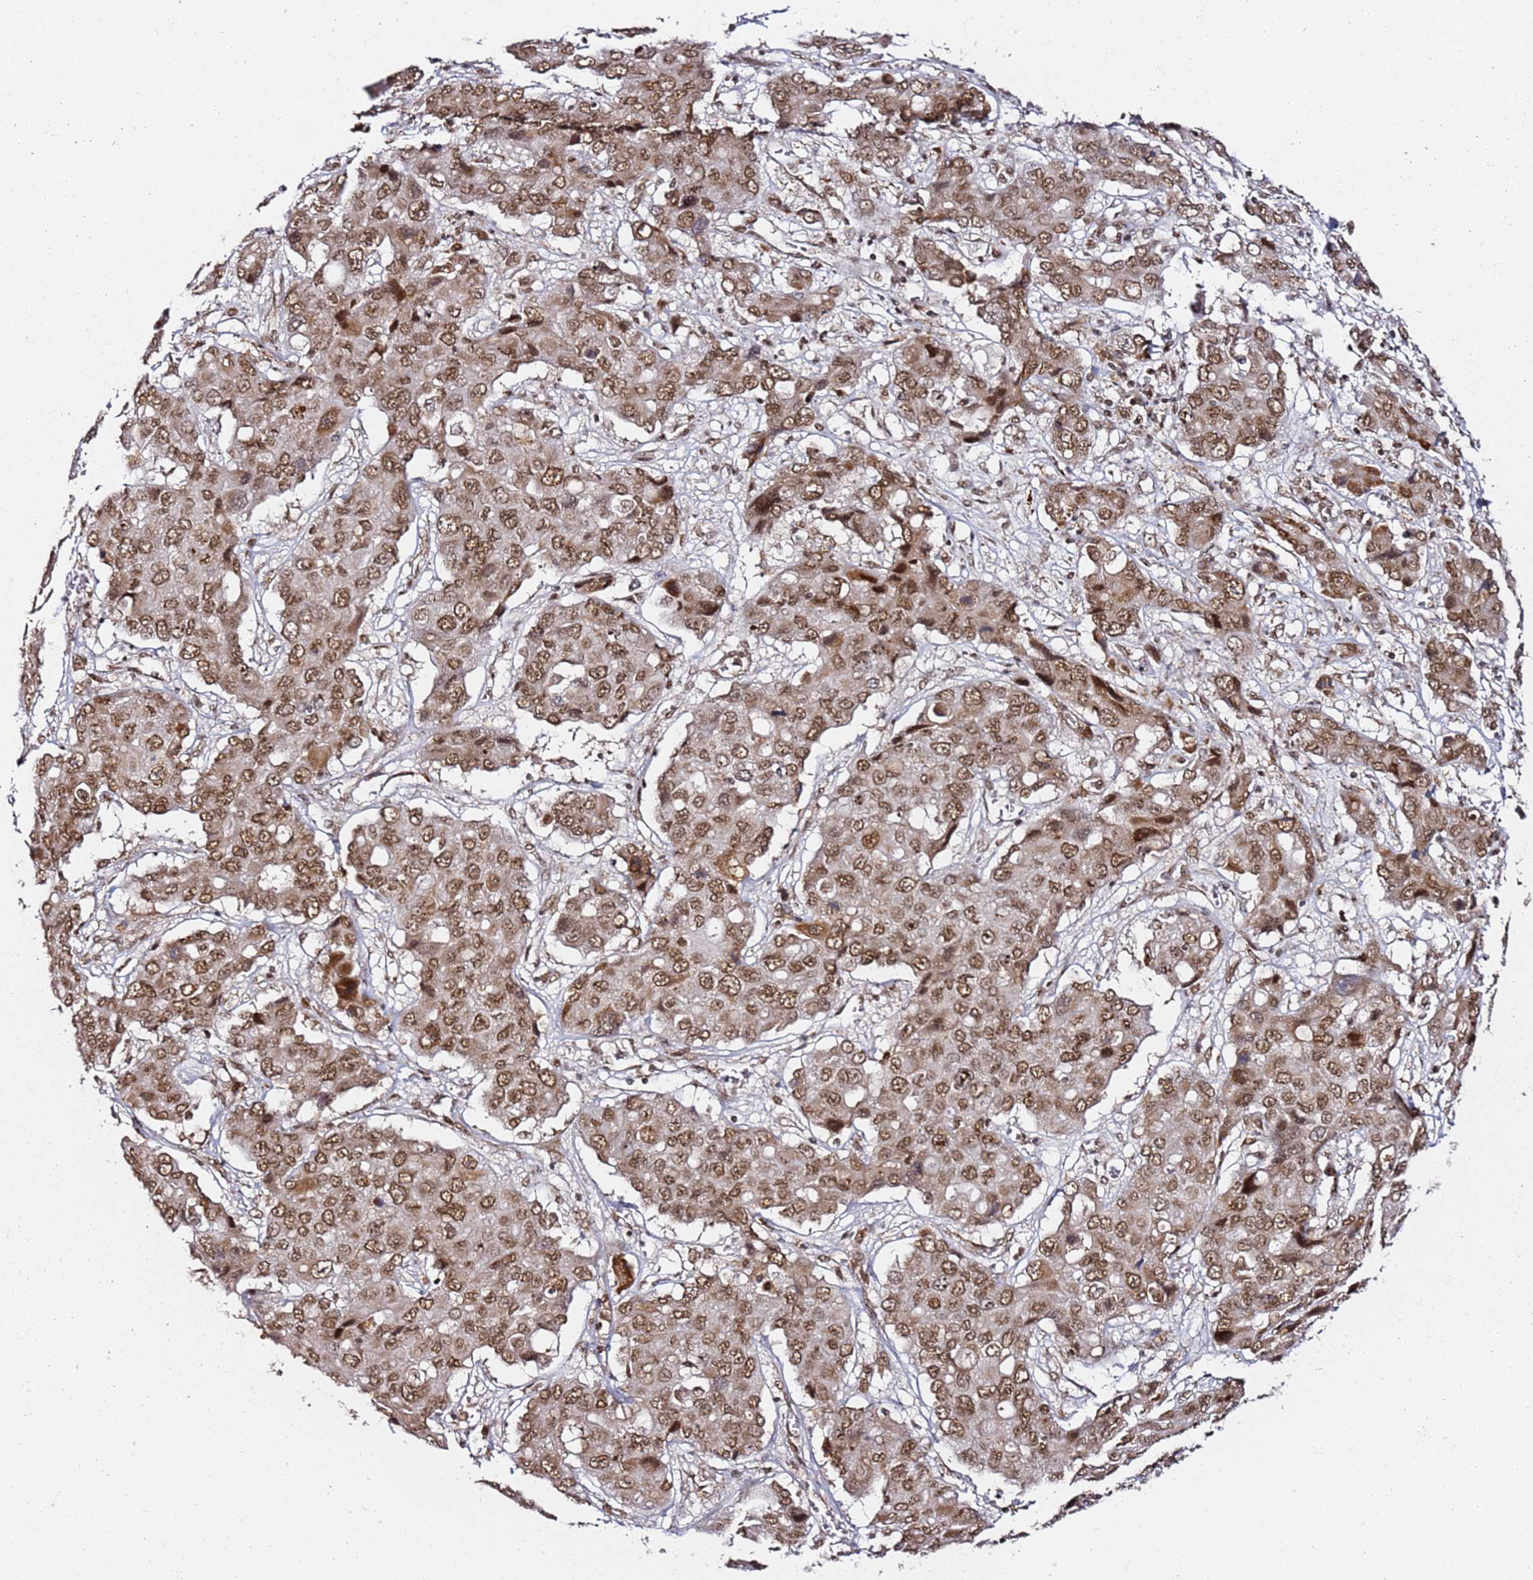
{"staining": {"intensity": "moderate", "quantity": ">75%", "location": "nuclear"}, "tissue": "liver cancer", "cell_type": "Tumor cells", "image_type": "cancer", "snomed": [{"axis": "morphology", "description": "Cholangiocarcinoma"}, {"axis": "topography", "description": "Liver"}], "caption": "Human liver cholangiocarcinoma stained with a protein marker reveals moderate staining in tumor cells.", "gene": "TP53AIP1", "patient": {"sex": "male", "age": 67}}